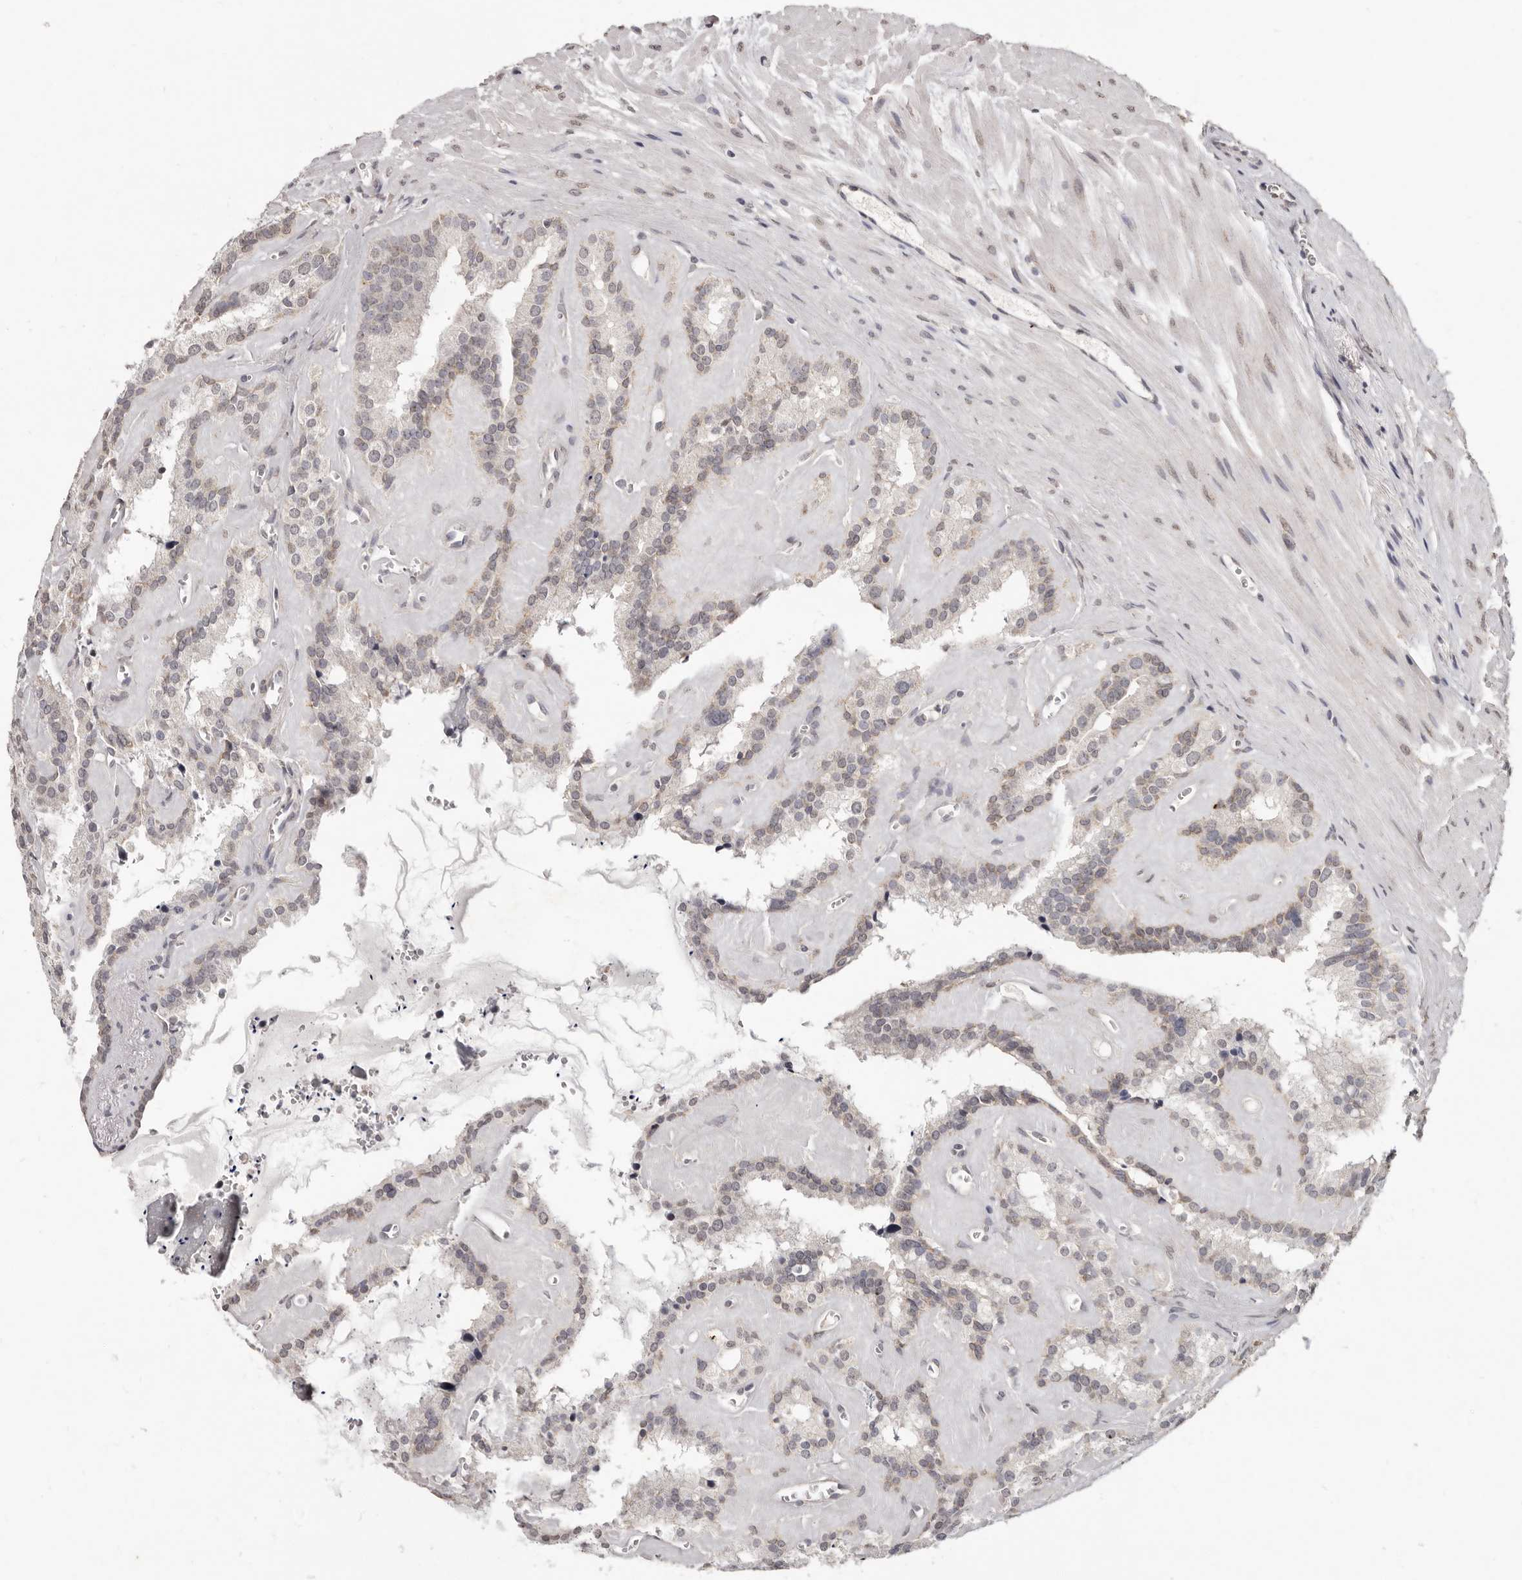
{"staining": {"intensity": "weak", "quantity": "<25%", "location": "cytoplasmic/membranous"}, "tissue": "seminal vesicle", "cell_type": "Glandular cells", "image_type": "normal", "snomed": [{"axis": "morphology", "description": "Normal tissue, NOS"}, {"axis": "topography", "description": "Prostate"}, {"axis": "topography", "description": "Seminal veicle"}], "caption": "This is a image of IHC staining of unremarkable seminal vesicle, which shows no expression in glandular cells.", "gene": "LINGO2", "patient": {"sex": "male", "age": 59}}